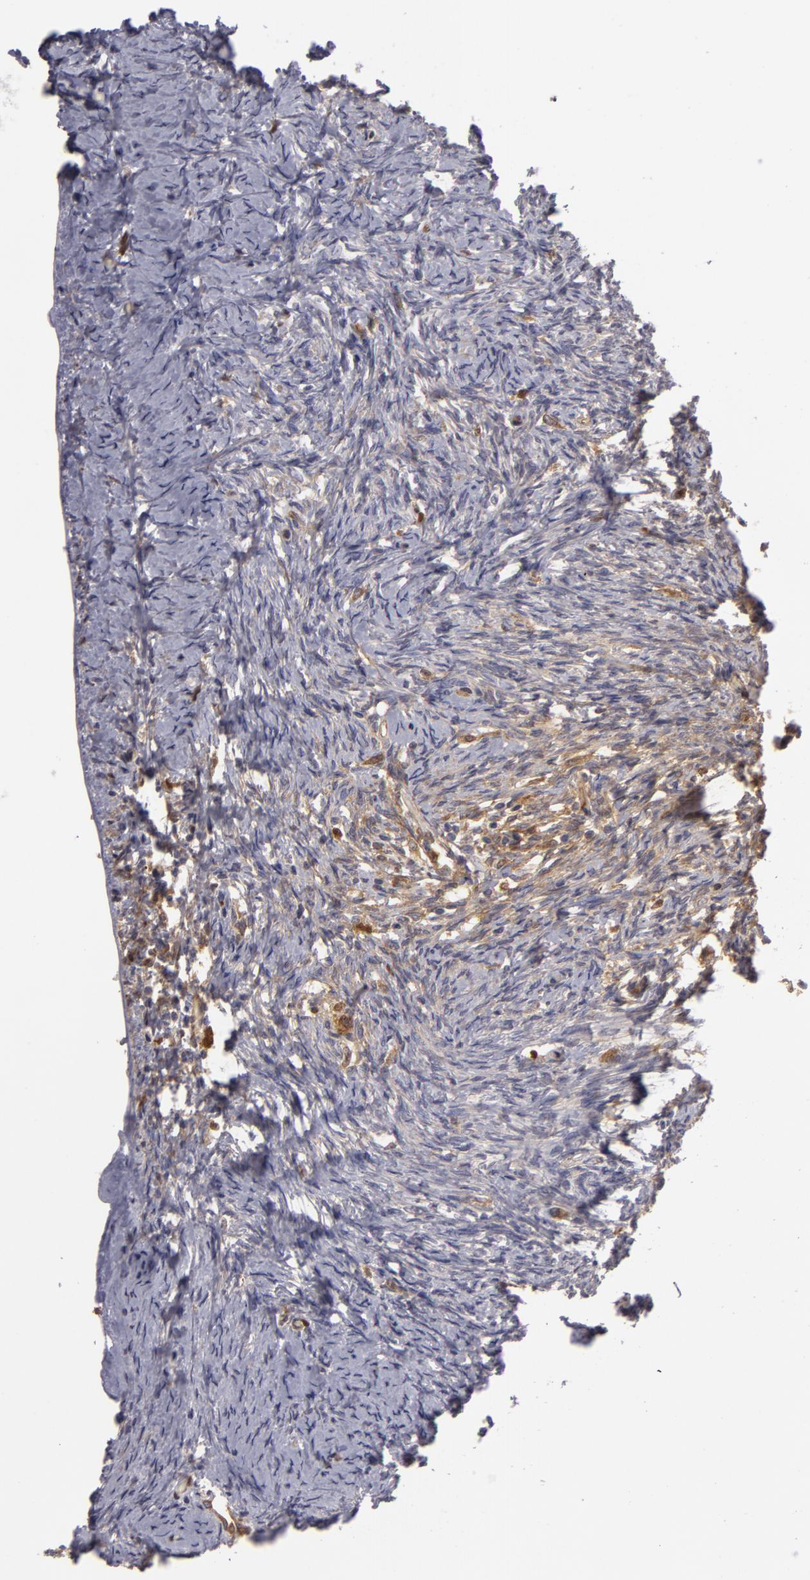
{"staining": {"intensity": "weak", "quantity": "25%-75%", "location": "cytoplasmic/membranous"}, "tissue": "ovary", "cell_type": "Follicle cells", "image_type": "normal", "snomed": [{"axis": "morphology", "description": "Normal tissue, NOS"}, {"axis": "topography", "description": "Ovary"}], "caption": "Immunohistochemical staining of benign human ovary reveals weak cytoplasmic/membranous protein positivity in approximately 25%-75% of follicle cells. The staining was performed using DAB (3,3'-diaminobenzidine) to visualize the protein expression in brown, while the nuclei were stained in blue with hematoxylin (Magnification: 20x).", "gene": "ZNF229", "patient": {"sex": "female", "age": 53}}